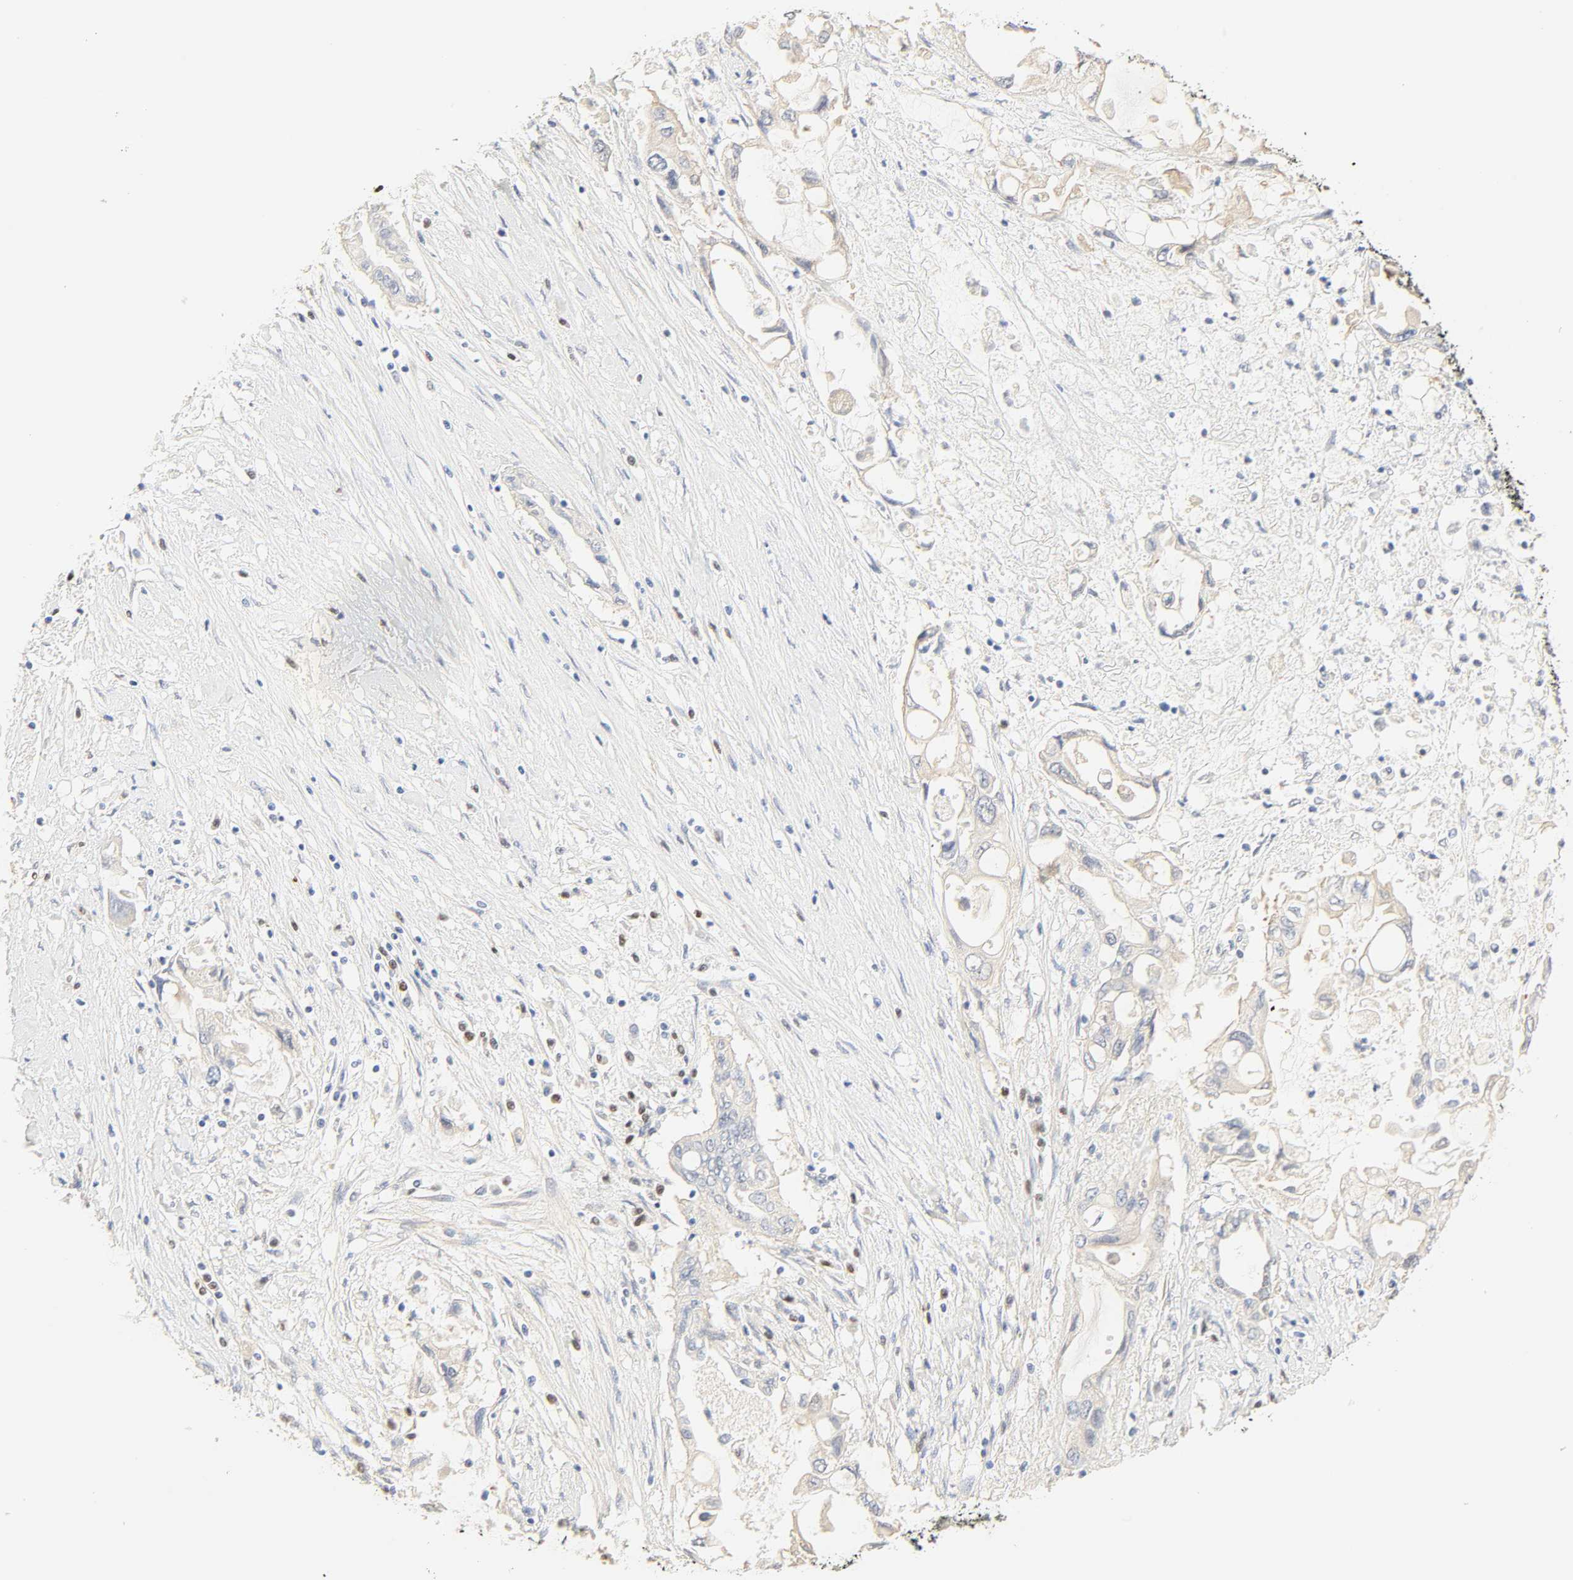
{"staining": {"intensity": "negative", "quantity": "none", "location": "none"}, "tissue": "pancreatic cancer", "cell_type": "Tumor cells", "image_type": "cancer", "snomed": [{"axis": "morphology", "description": "Adenocarcinoma, NOS"}, {"axis": "topography", "description": "Pancreas"}], "caption": "A high-resolution image shows immunohistochemistry staining of adenocarcinoma (pancreatic), which shows no significant staining in tumor cells. (Brightfield microscopy of DAB (3,3'-diaminobenzidine) immunohistochemistry at high magnification).", "gene": "BORCS8-MEF2B", "patient": {"sex": "female", "age": 57}}